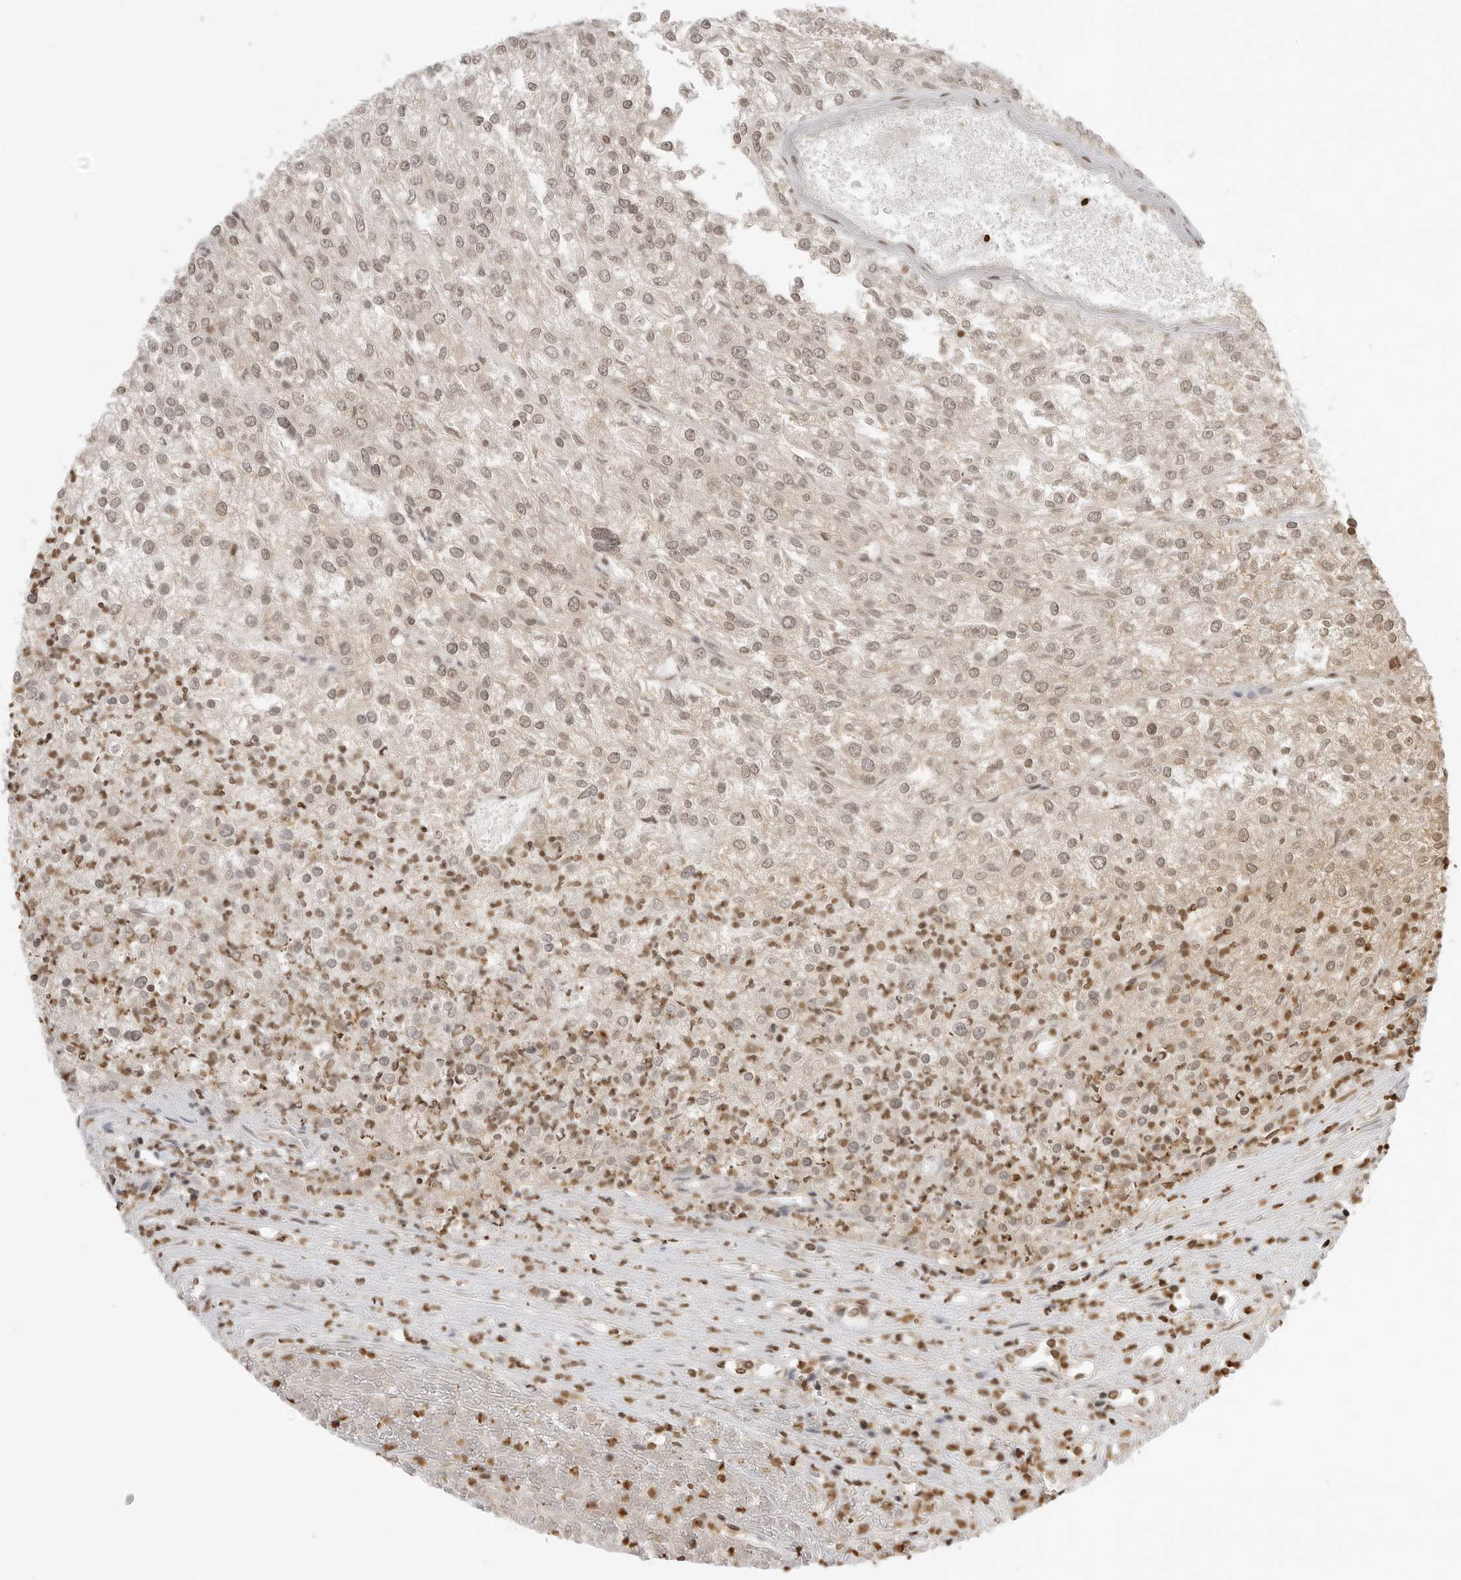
{"staining": {"intensity": "moderate", "quantity": ">75%", "location": "nuclear"}, "tissue": "renal cancer", "cell_type": "Tumor cells", "image_type": "cancer", "snomed": [{"axis": "morphology", "description": "Adenocarcinoma, NOS"}, {"axis": "topography", "description": "Kidney"}], "caption": "This image exhibits renal adenocarcinoma stained with immunohistochemistry to label a protein in brown. The nuclear of tumor cells show moderate positivity for the protein. Nuclei are counter-stained blue.", "gene": "RPA2", "patient": {"sex": "female", "age": 54}}